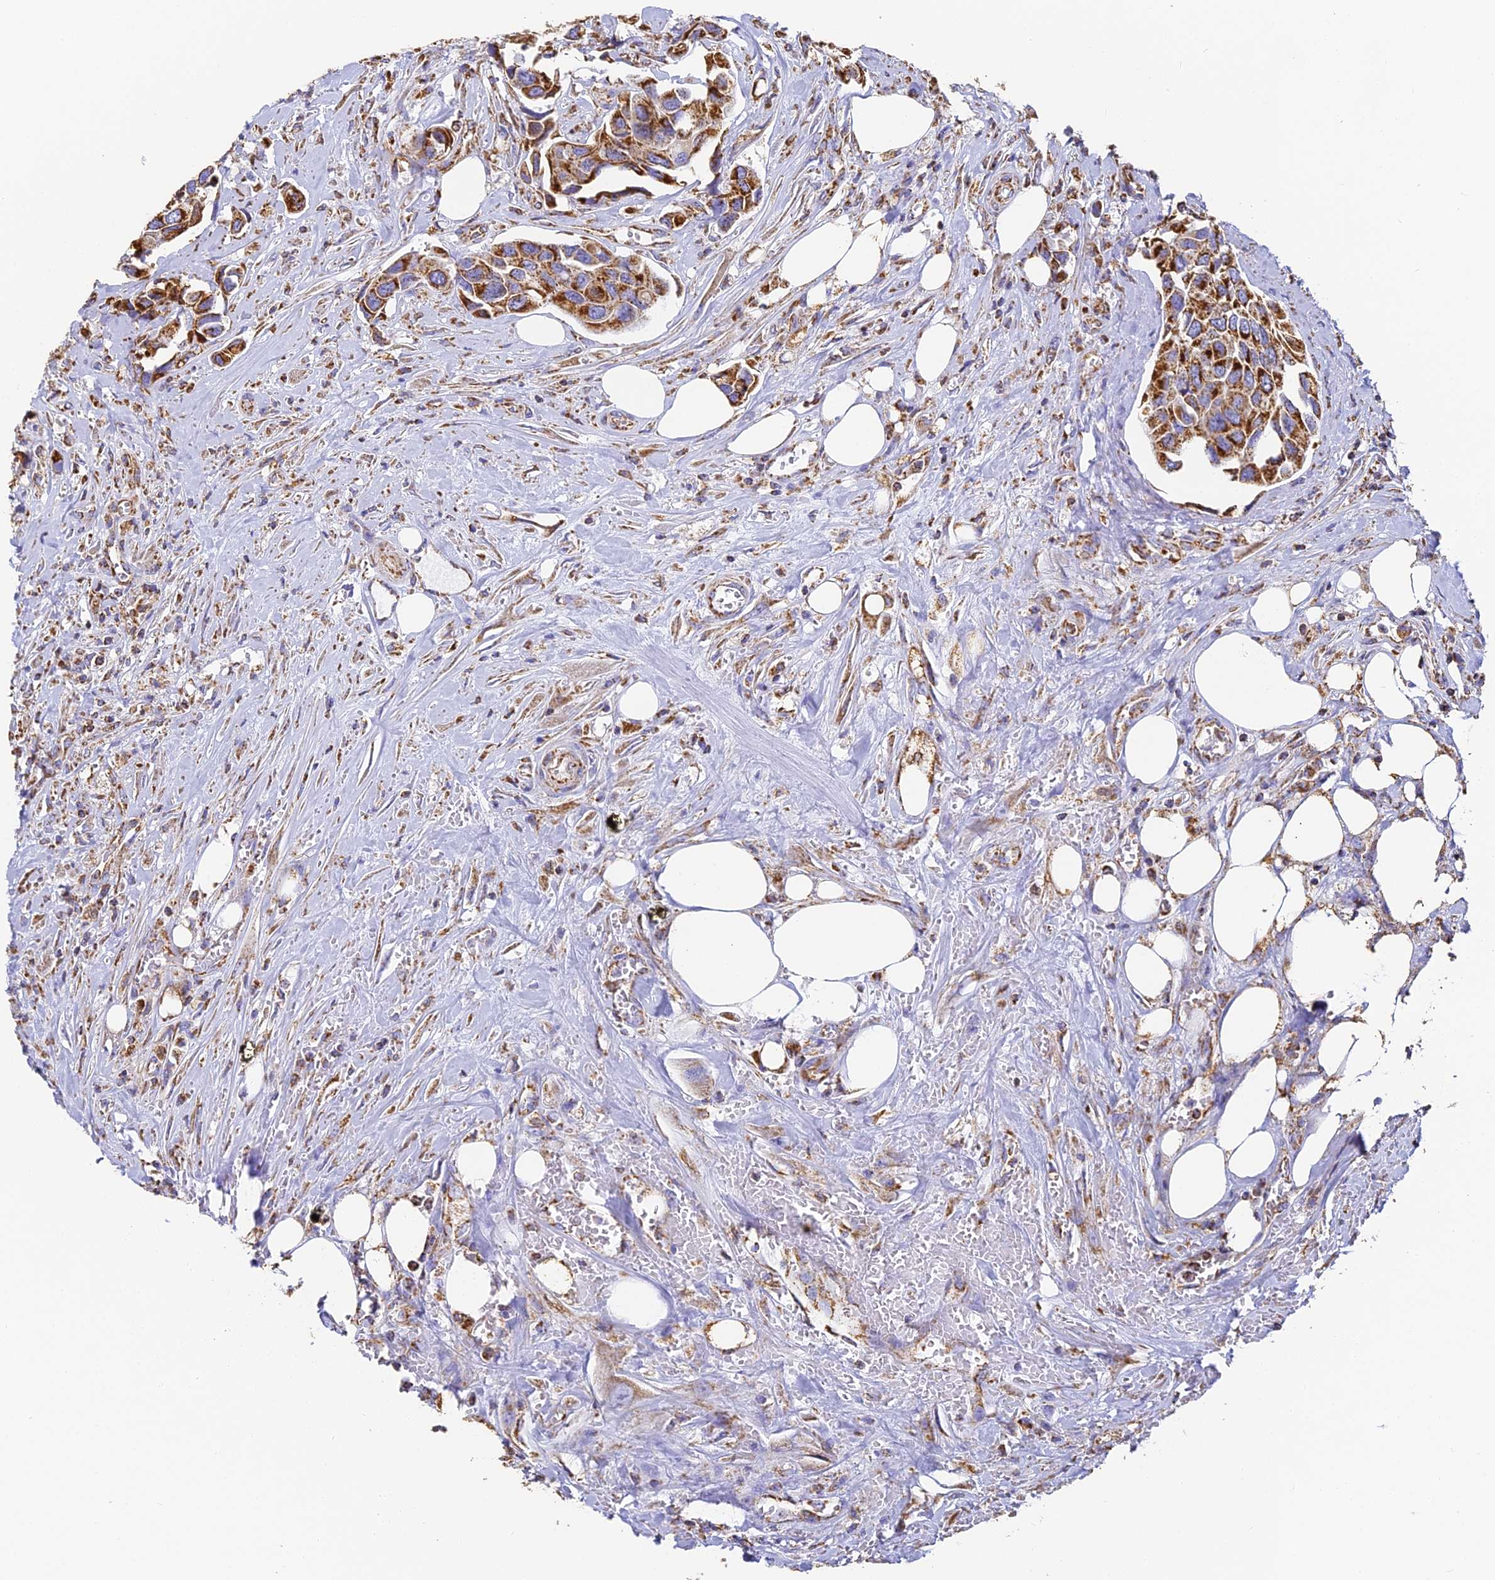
{"staining": {"intensity": "strong", "quantity": ">75%", "location": "cytoplasmic/membranous"}, "tissue": "urothelial cancer", "cell_type": "Tumor cells", "image_type": "cancer", "snomed": [{"axis": "morphology", "description": "Urothelial carcinoma, High grade"}, {"axis": "topography", "description": "Urinary bladder"}], "caption": "Urothelial cancer was stained to show a protein in brown. There is high levels of strong cytoplasmic/membranous expression in about >75% of tumor cells.", "gene": "COX6C", "patient": {"sex": "male", "age": 74}}